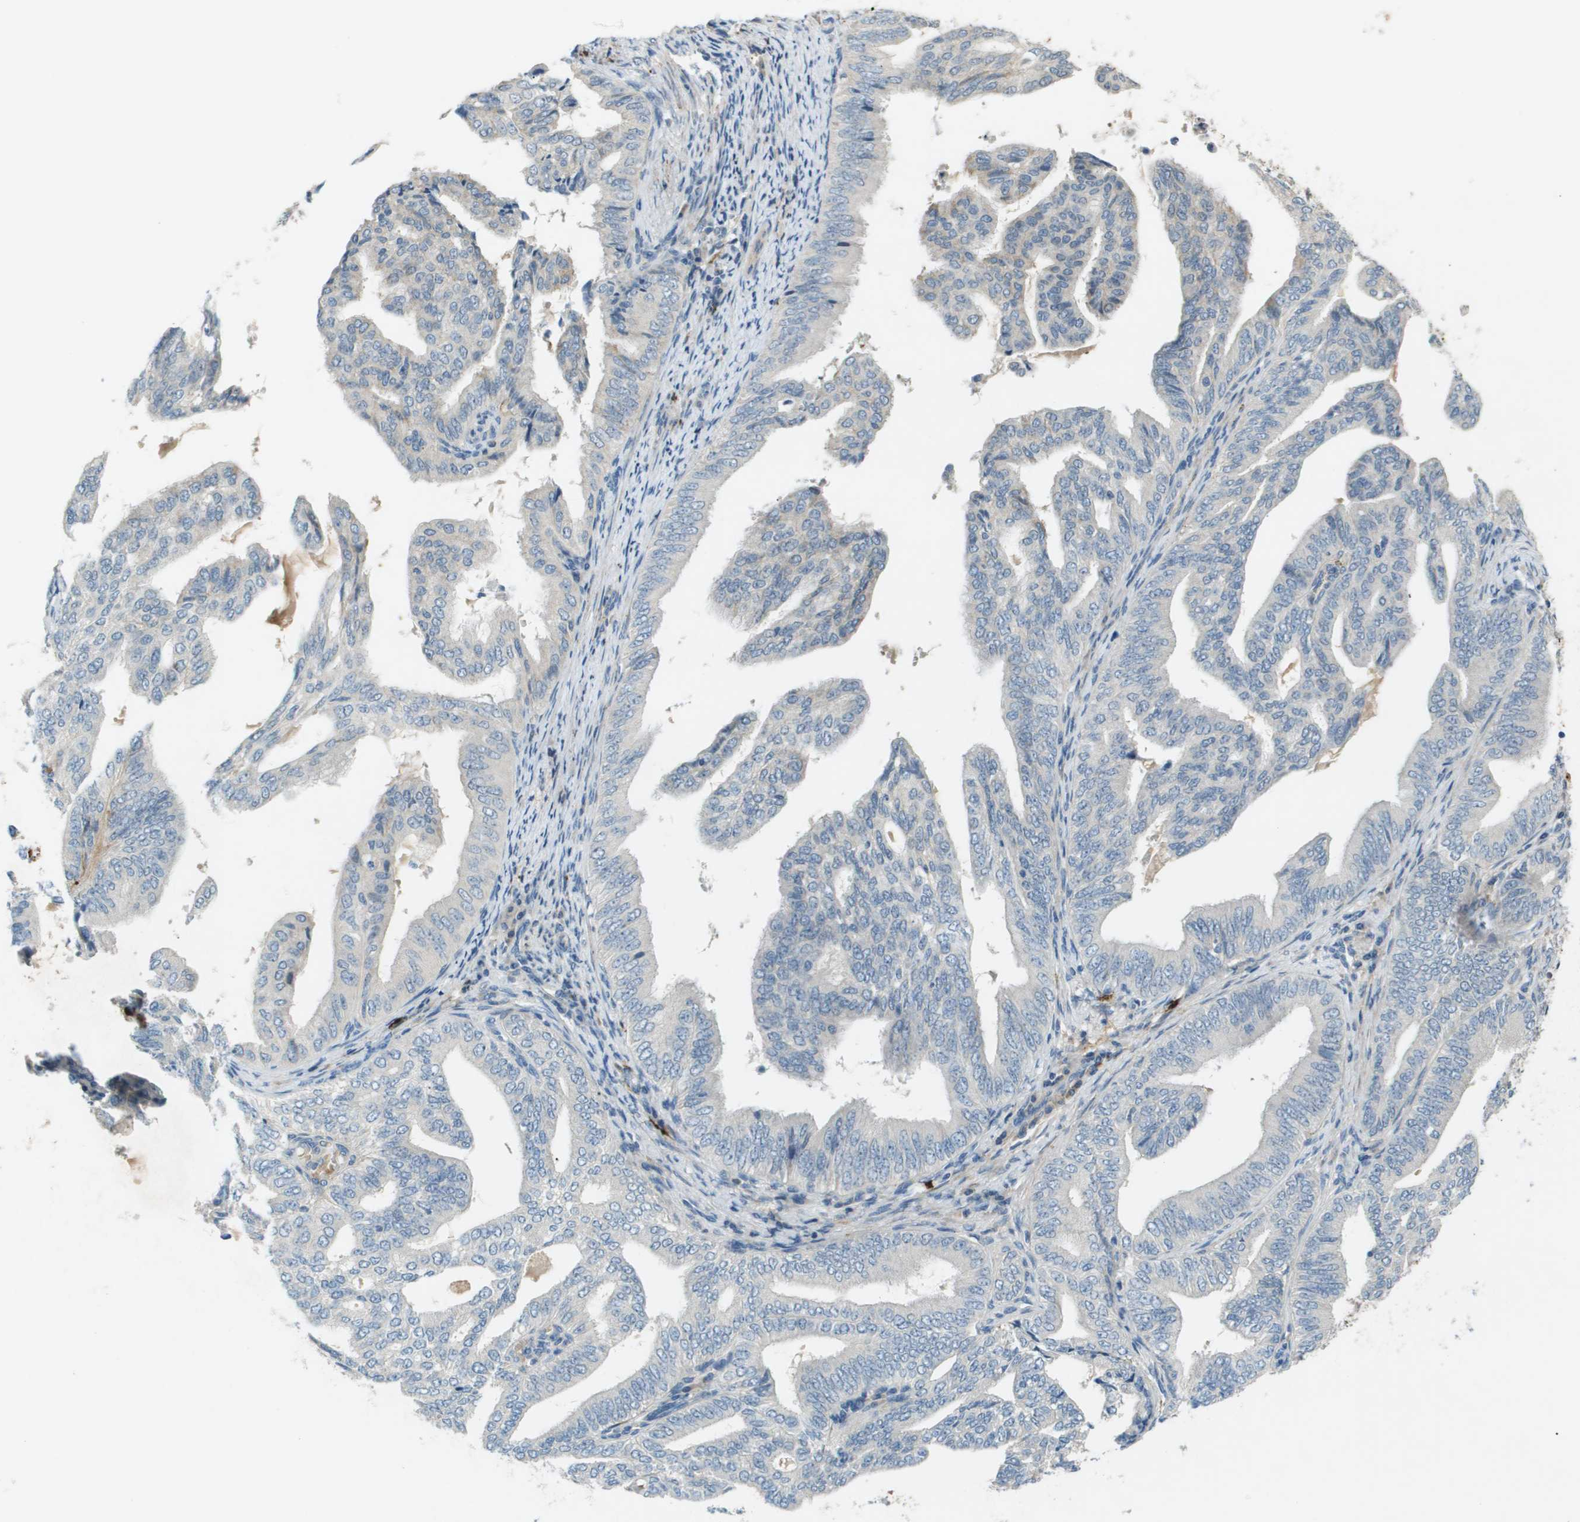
{"staining": {"intensity": "negative", "quantity": "none", "location": "none"}, "tissue": "endometrial cancer", "cell_type": "Tumor cells", "image_type": "cancer", "snomed": [{"axis": "morphology", "description": "Adenocarcinoma, NOS"}, {"axis": "topography", "description": "Endometrium"}], "caption": "An immunohistochemistry micrograph of endometrial adenocarcinoma is shown. There is no staining in tumor cells of endometrial adenocarcinoma. (Brightfield microscopy of DAB IHC at high magnification).", "gene": "VTN", "patient": {"sex": "female", "age": 58}}